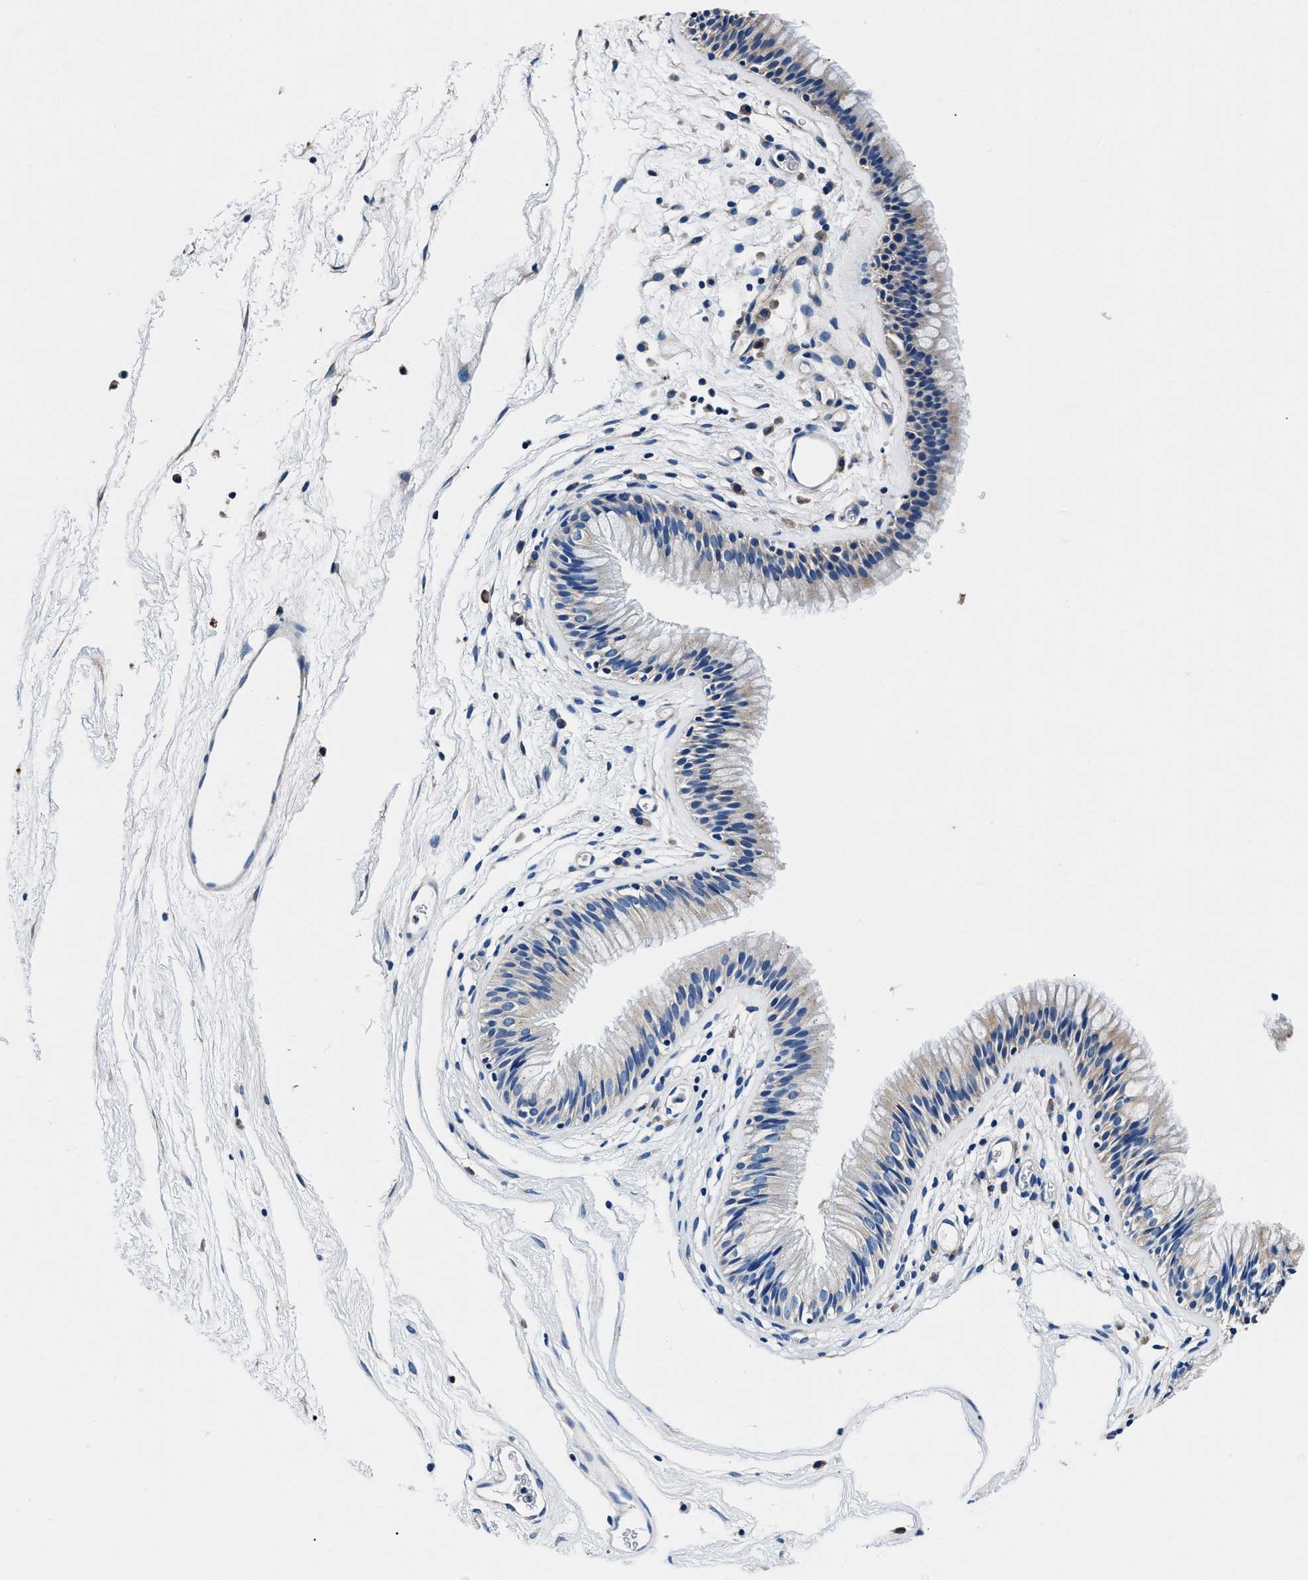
{"staining": {"intensity": "weak", "quantity": "<25%", "location": "cytoplasmic/membranous"}, "tissue": "nasopharynx", "cell_type": "Respiratory epithelial cells", "image_type": "normal", "snomed": [{"axis": "morphology", "description": "Normal tissue, NOS"}, {"axis": "morphology", "description": "Inflammation, NOS"}, {"axis": "topography", "description": "Nasopharynx"}], "caption": "High power microscopy image of an IHC micrograph of normal nasopharynx, revealing no significant positivity in respiratory epithelial cells.", "gene": "NEU1", "patient": {"sex": "male", "age": 48}}